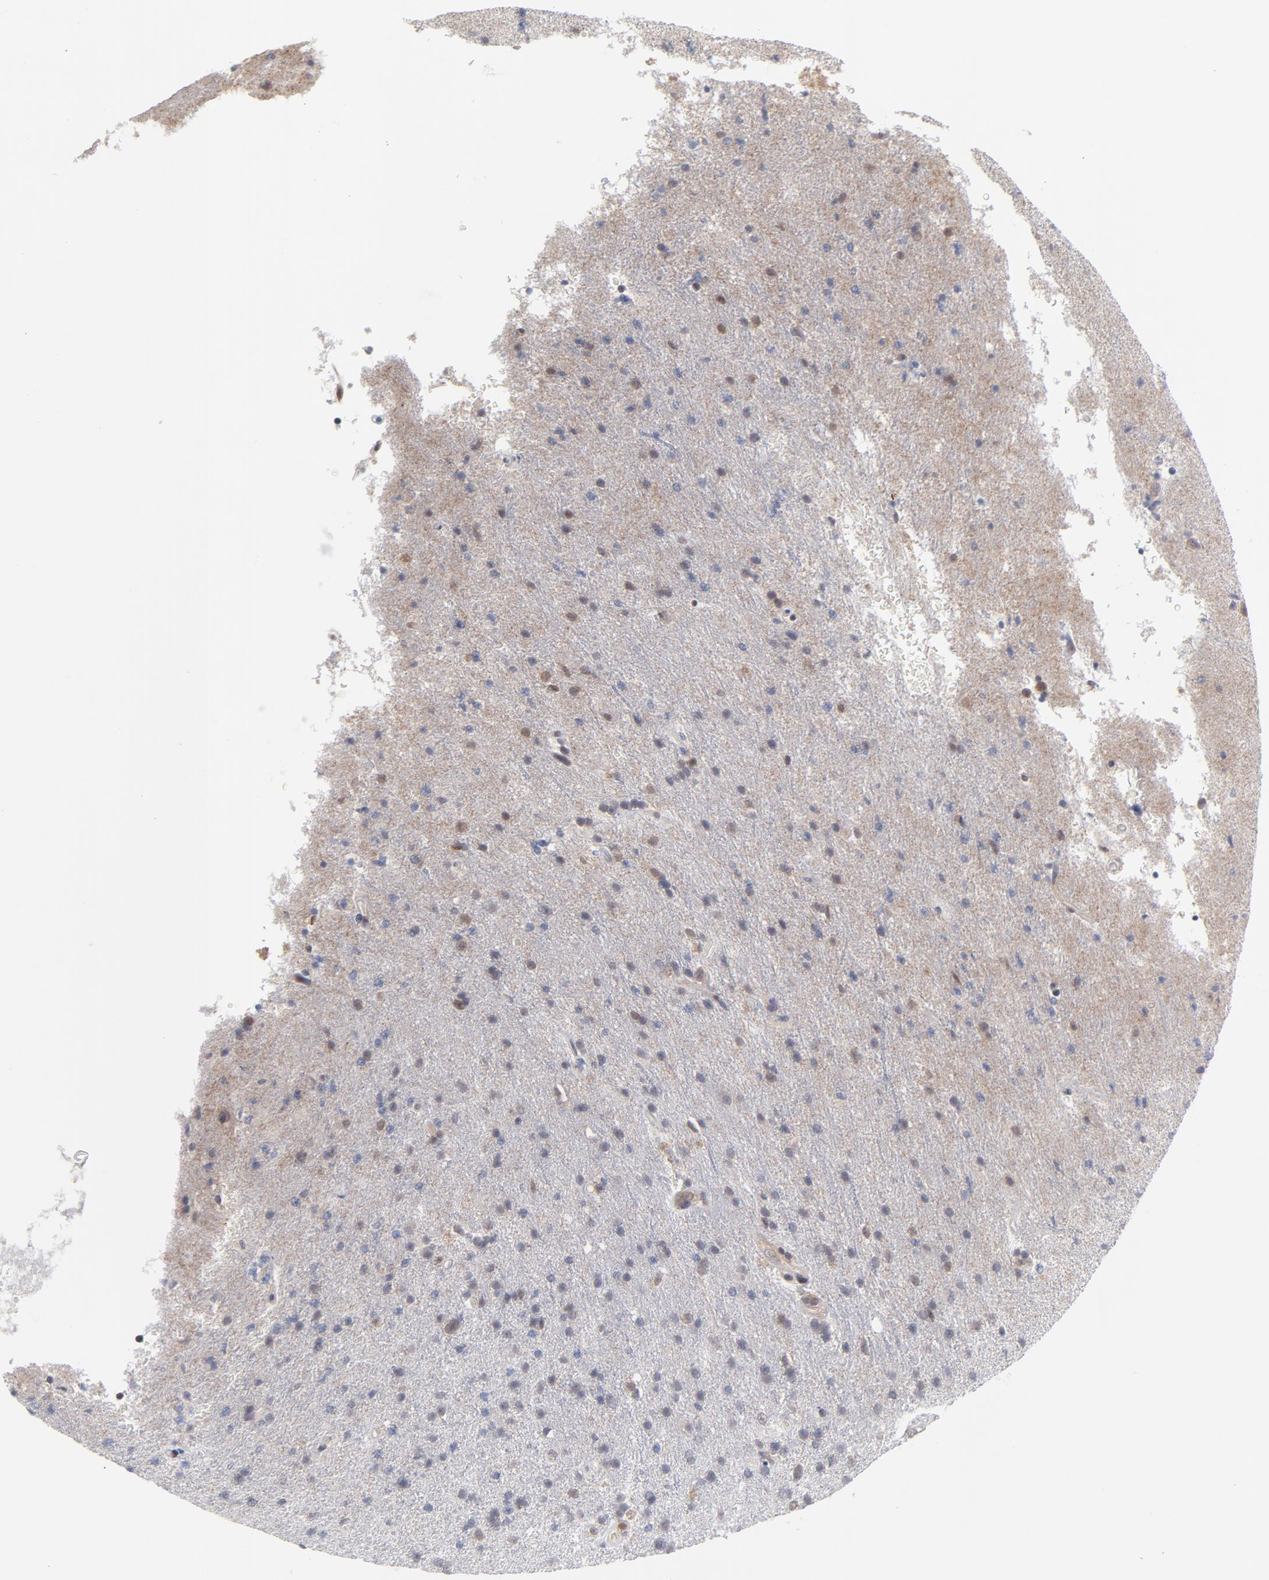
{"staining": {"intensity": "weak", "quantity": "25%-75%", "location": "nuclear"}, "tissue": "glioma", "cell_type": "Tumor cells", "image_type": "cancer", "snomed": [{"axis": "morphology", "description": "Glioma, malignant, High grade"}, {"axis": "topography", "description": "Brain"}], "caption": "Glioma stained with a brown dye exhibits weak nuclear positive expression in about 25%-75% of tumor cells.", "gene": "OAS1", "patient": {"sex": "male", "age": 33}}